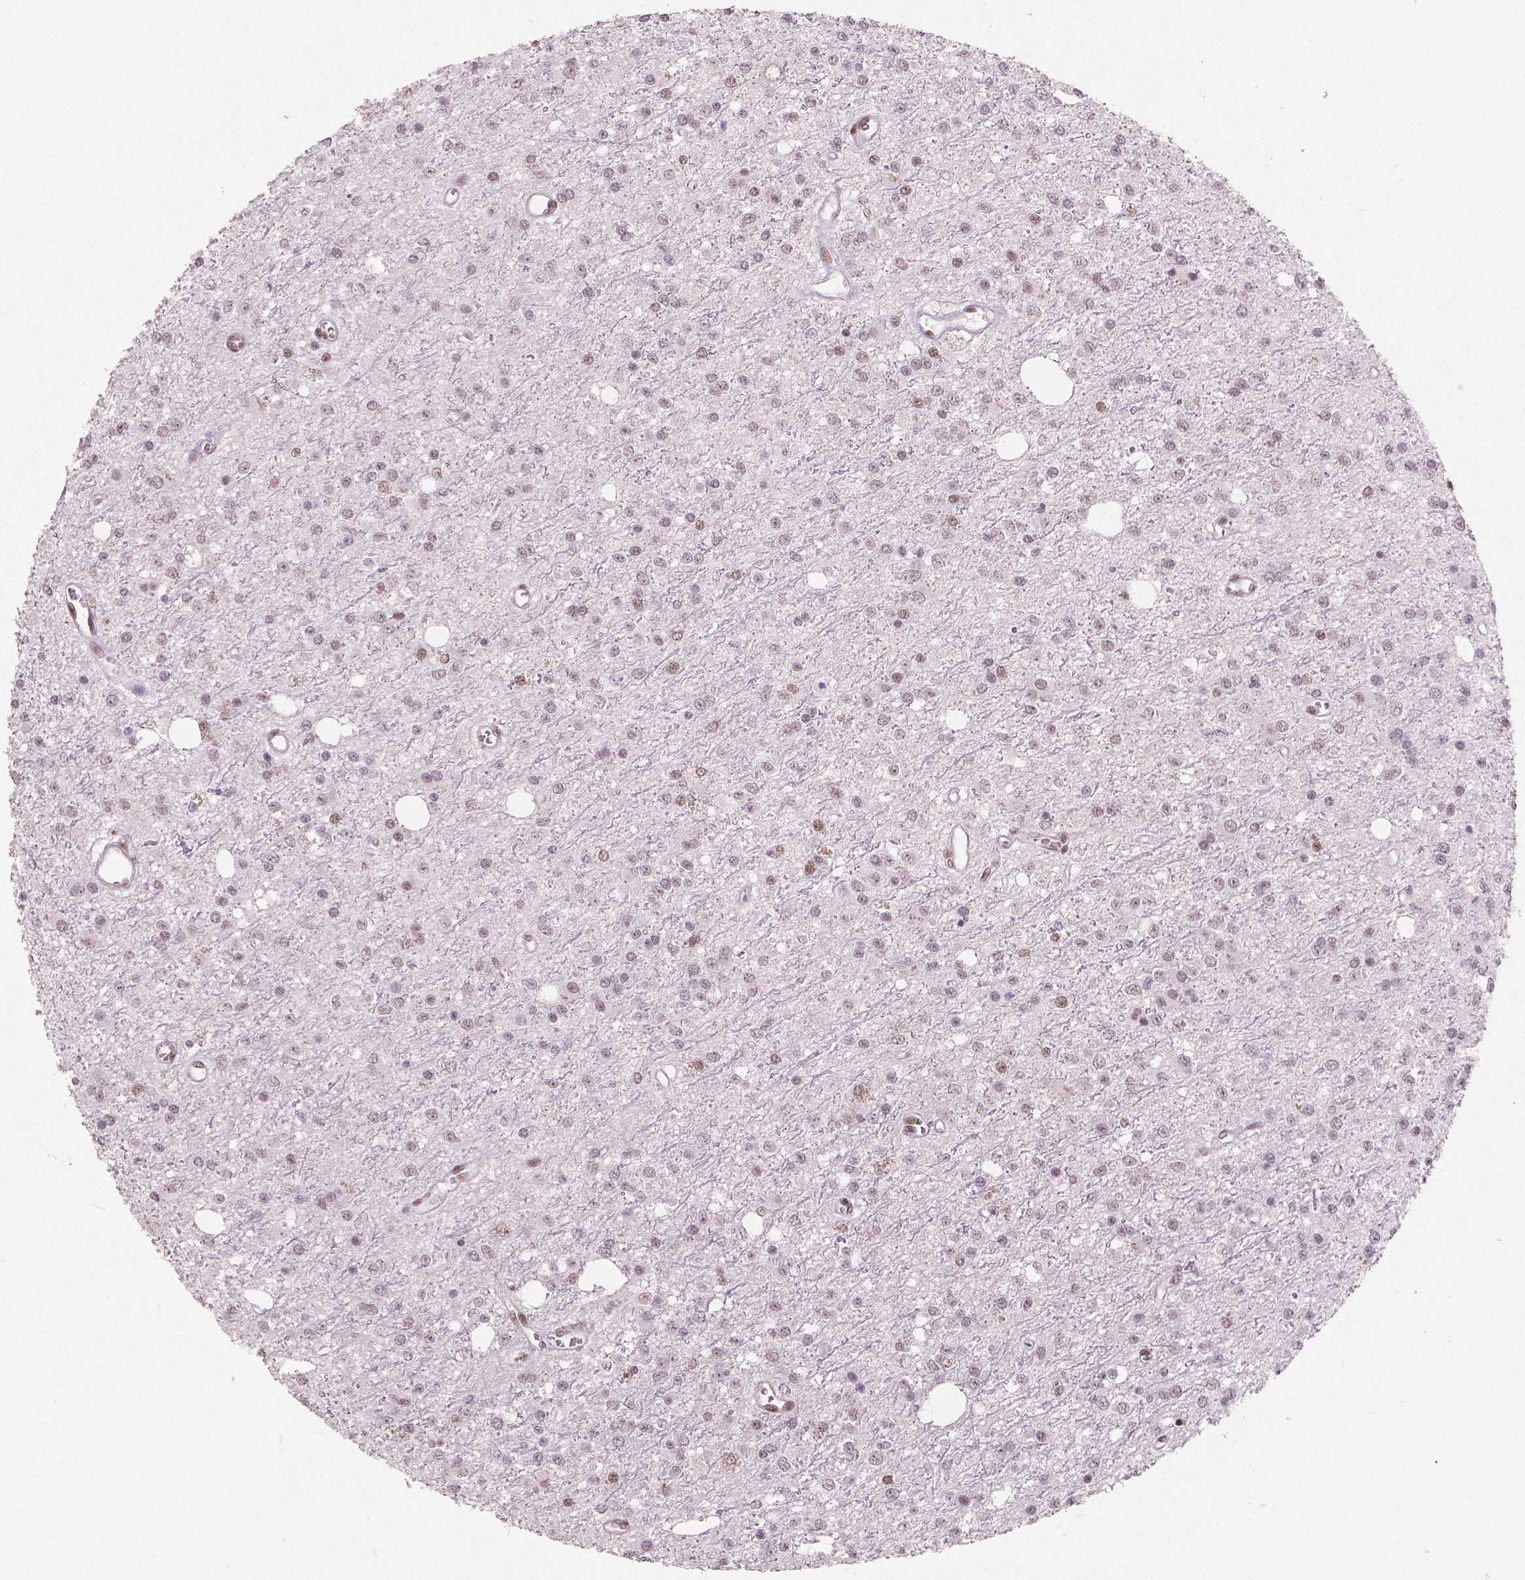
{"staining": {"intensity": "weak", "quantity": ">75%", "location": "nuclear"}, "tissue": "glioma", "cell_type": "Tumor cells", "image_type": "cancer", "snomed": [{"axis": "morphology", "description": "Glioma, malignant, Low grade"}, {"axis": "topography", "description": "Brain"}], "caption": "Glioma tissue reveals weak nuclear expression in about >75% of tumor cells, visualized by immunohistochemistry. The staining was performed using DAB, with brown indicating positive protein expression. Nuclei are stained blue with hematoxylin.", "gene": "BRD4", "patient": {"sex": "female", "age": 45}}